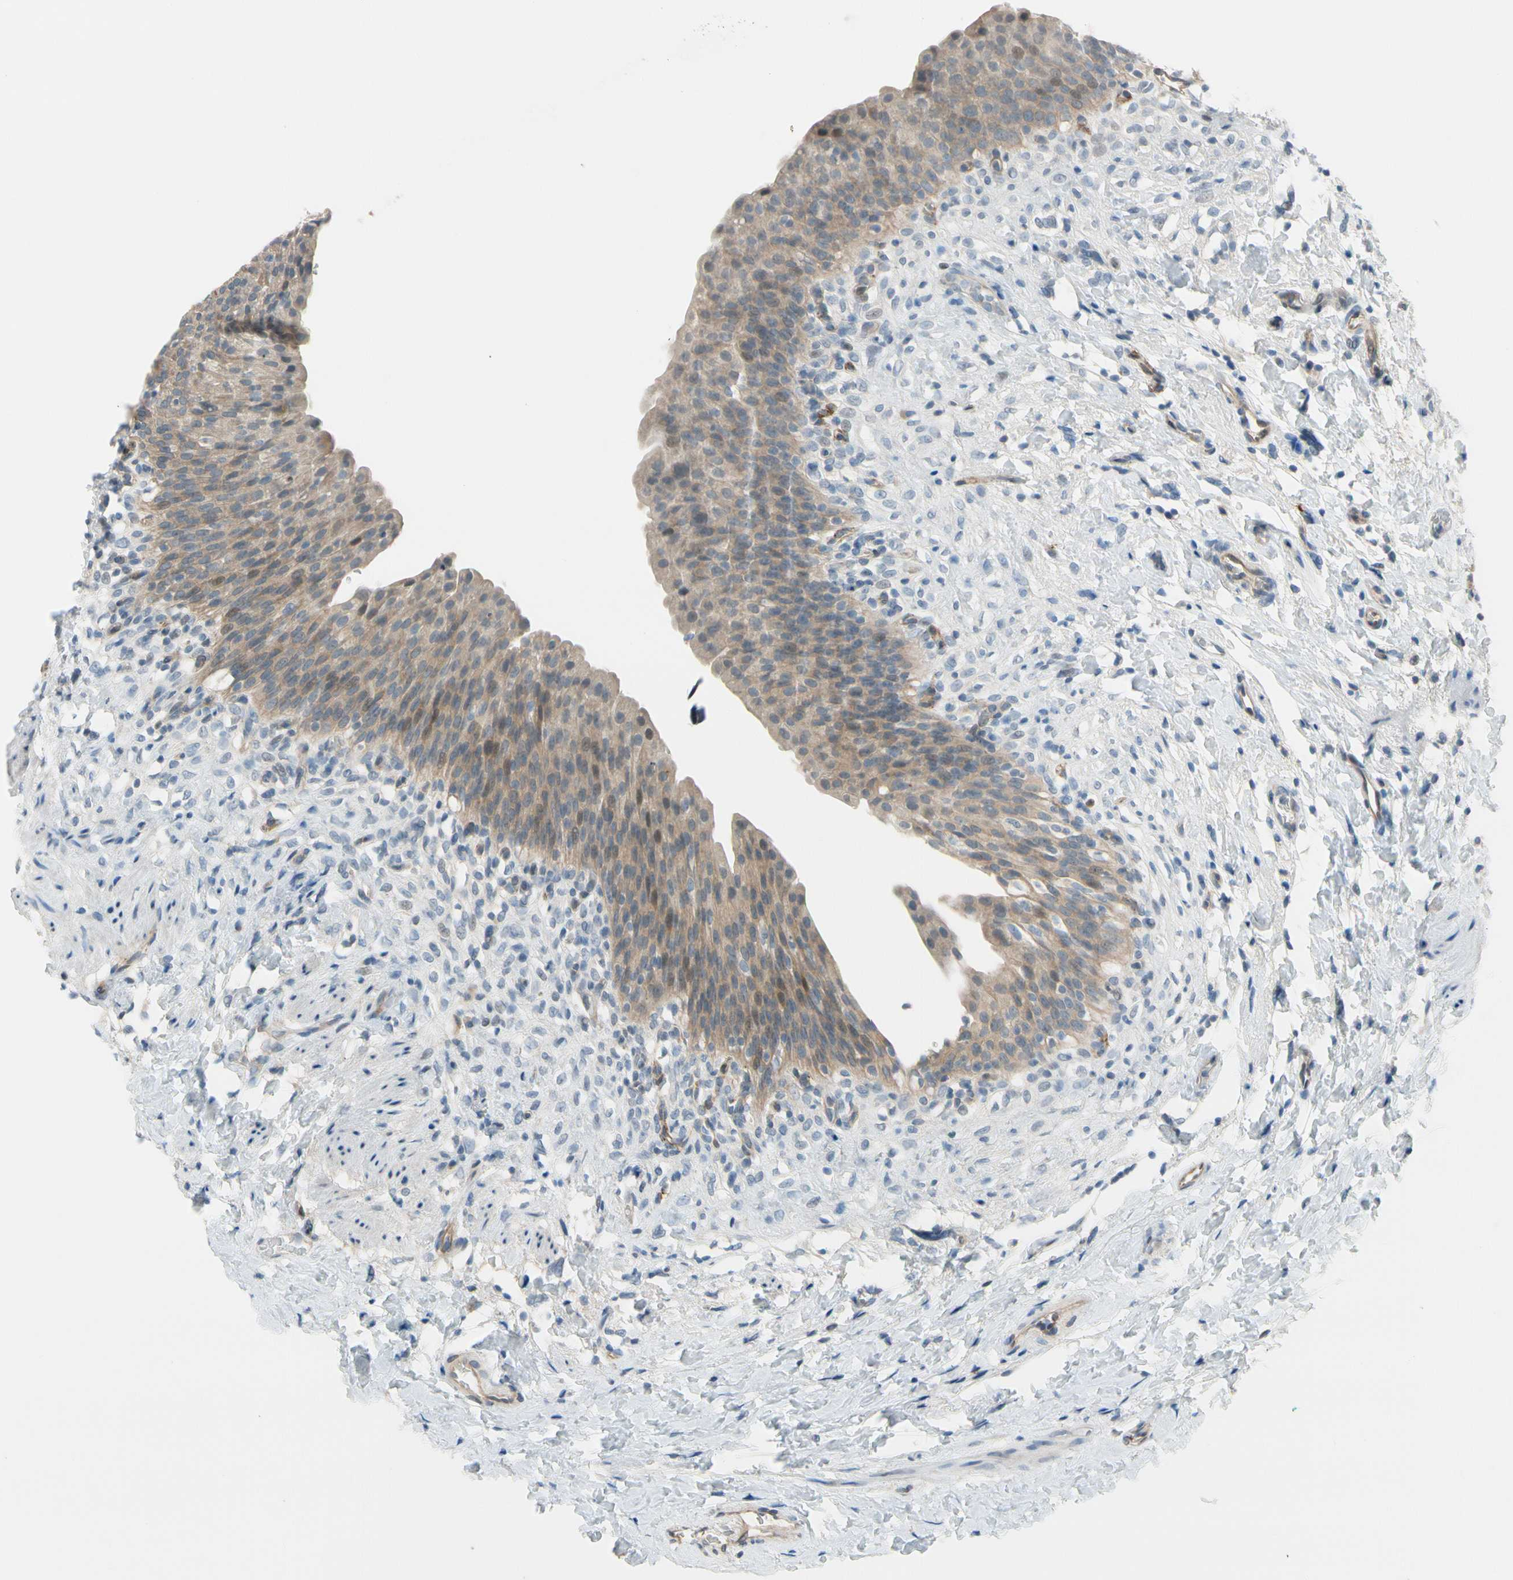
{"staining": {"intensity": "weak", "quantity": "25%-75%", "location": "cytoplasmic/membranous,nuclear"}, "tissue": "urinary bladder", "cell_type": "Urothelial cells", "image_type": "normal", "snomed": [{"axis": "morphology", "description": "Normal tissue, NOS"}, {"axis": "topography", "description": "Urinary bladder"}], "caption": "Immunohistochemical staining of benign human urinary bladder shows low levels of weak cytoplasmic/membranous,nuclear staining in approximately 25%-75% of urothelial cells.", "gene": "CFAP36", "patient": {"sex": "female", "age": 79}}